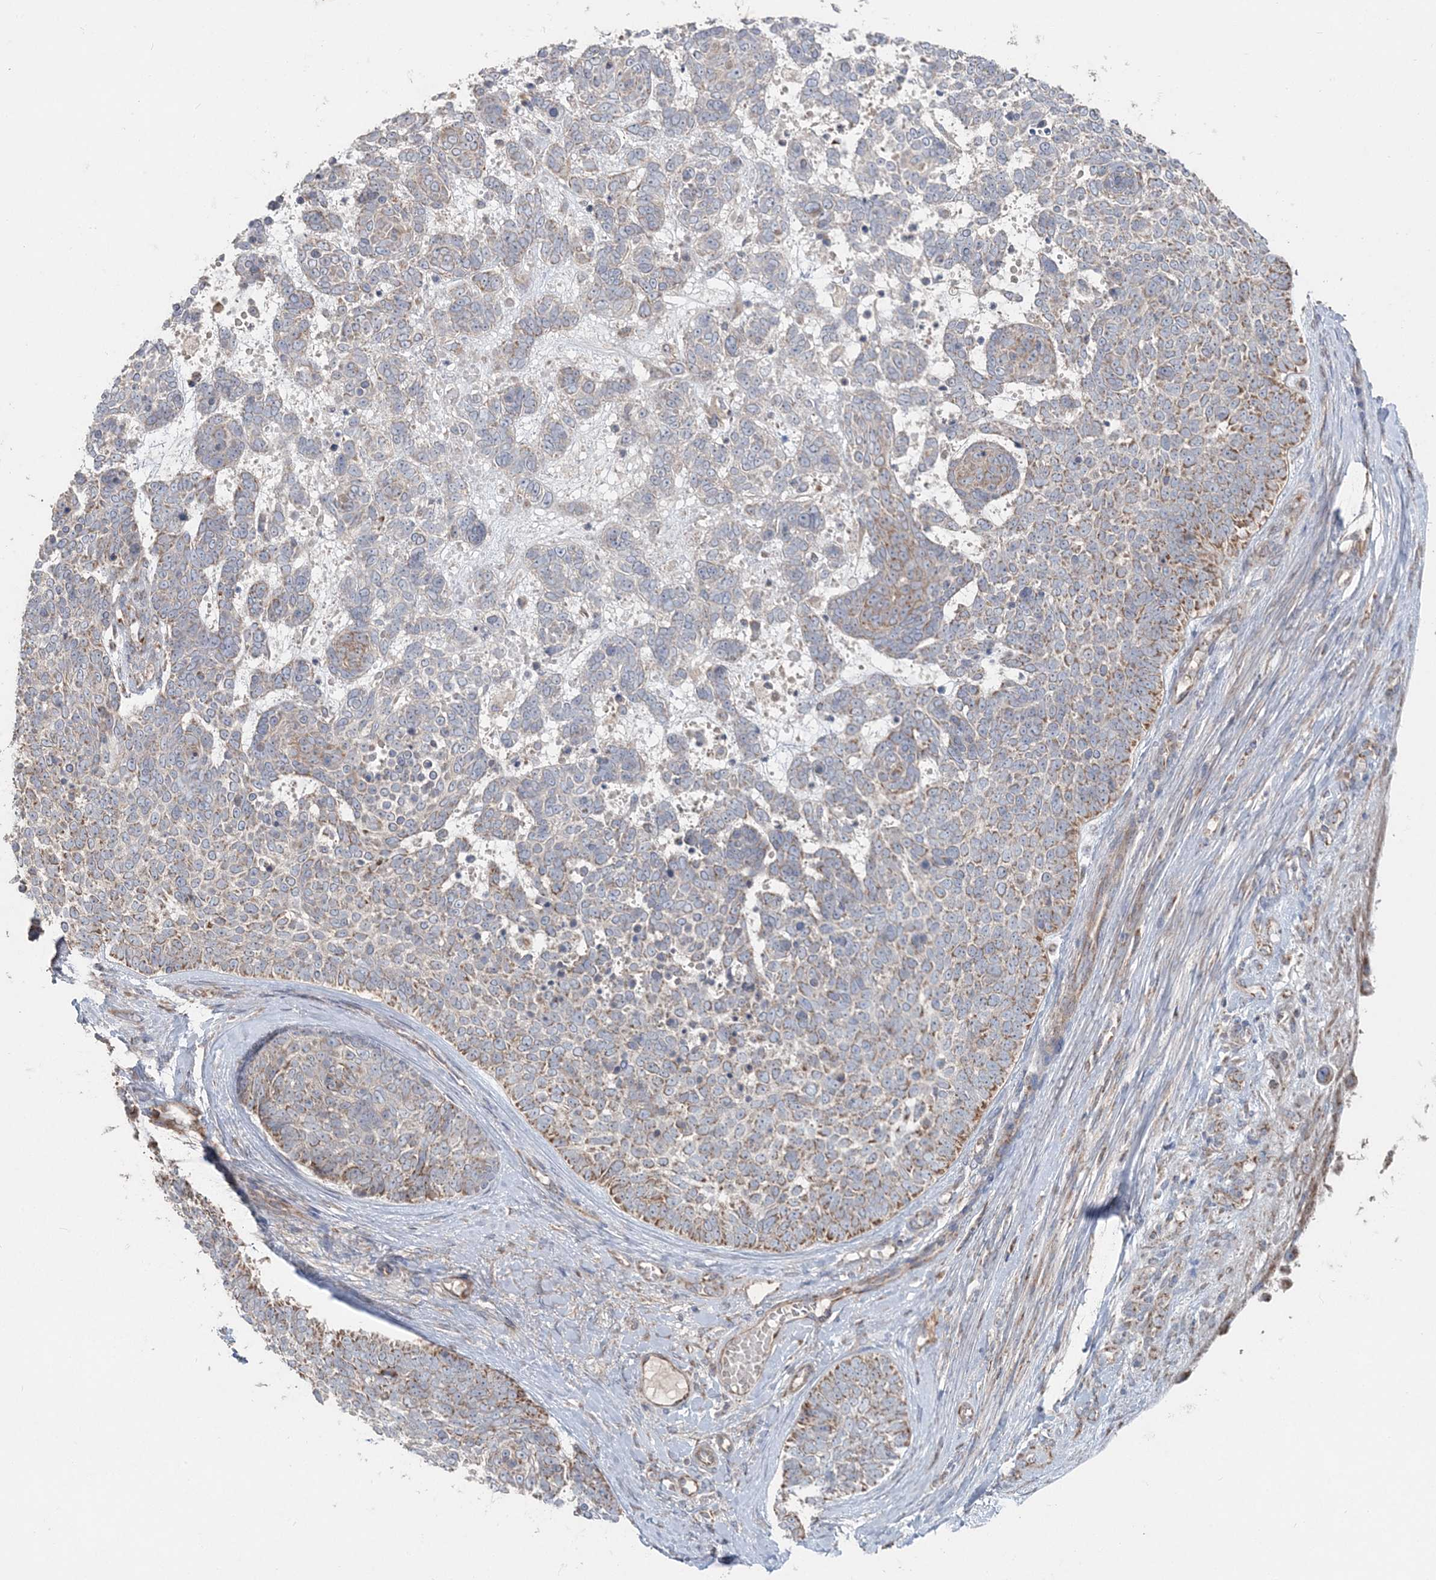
{"staining": {"intensity": "moderate", "quantity": "25%-75%", "location": "cytoplasmic/membranous"}, "tissue": "skin cancer", "cell_type": "Tumor cells", "image_type": "cancer", "snomed": [{"axis": "morphology", "description": "Basal cell carcinoma"}, {"axis": "topography", "description": "Skin"}], "caption": "Immunohistochemistry (IHC) of skin cancer (basal cell carcinoma) exhibits medium levels of moderate cytoplasmic/membranous staining in about 25%-75% of tumor cells.", "gene": "LRPPRC", "patient": {"sex": "female", "age": 81}}